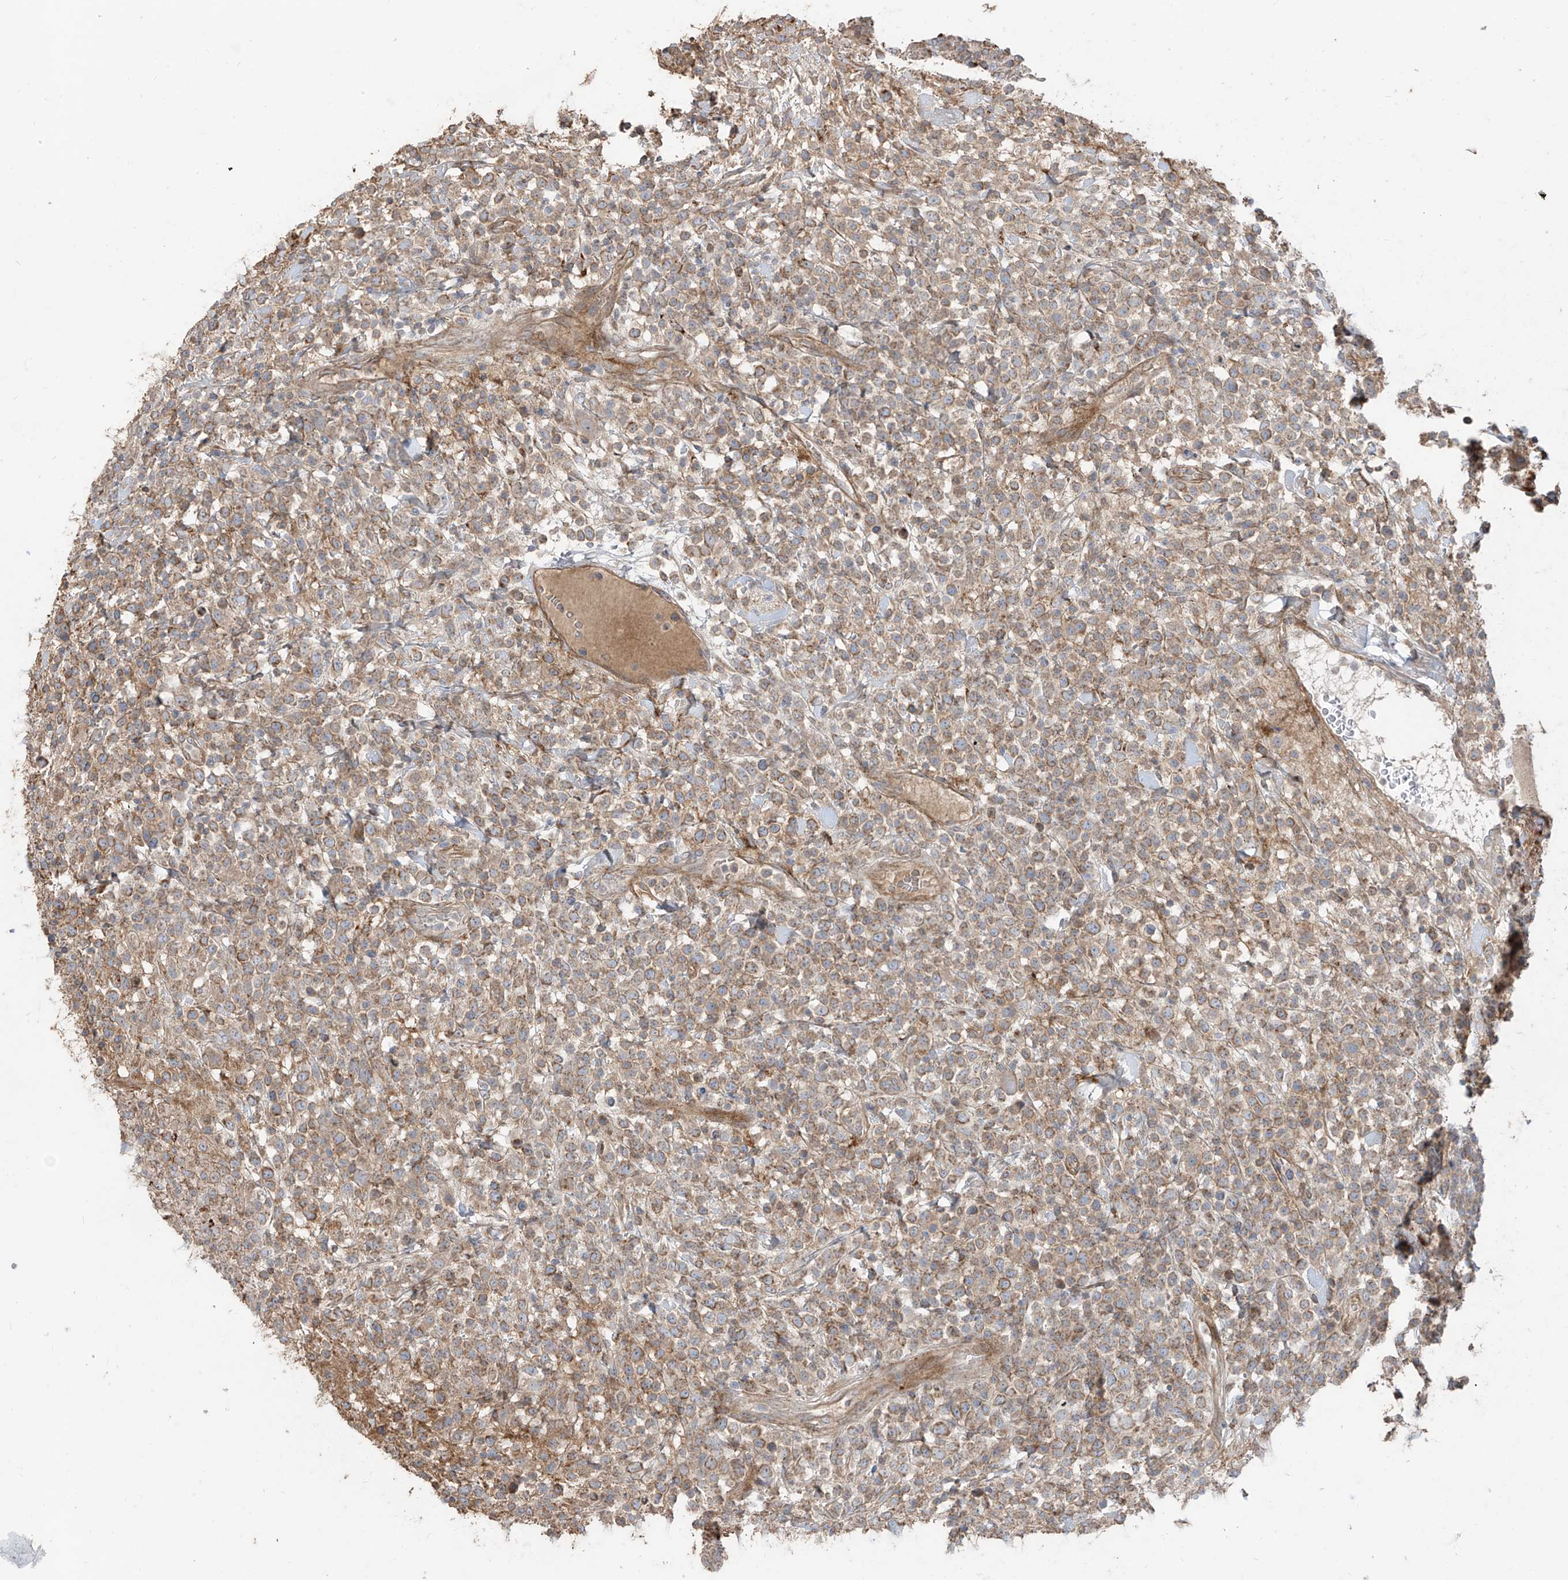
{"staining": {"intensity": "weak", "quantity": ">75%", "location": "cytoplasmic/membranous"}, "tissue": "lymphoma", "cell_type": "Tumor cells", "image_type": "cancer", "snomed": [{"axis": "morphology", "description": "Malignant lymphoma, non-Hodgkin's type, High grade"}, {"axis": "topography", "description": "Colon"}], "caption": "High-grade malignant lymphoma, non-Hodgkin's type was stained to show a protein in brown. There is low levels of weak cytoplasmic/membranous expression in approximately >75% of tumor cells. The protein is stained brown, and the nuclei are stained in blue (DAB (3,3'-diaminobenzidine) IHC with brightfield microscopy, high magnification).", "gene": "ABTB1", "patient": {"sex": "female", "age": 53}}